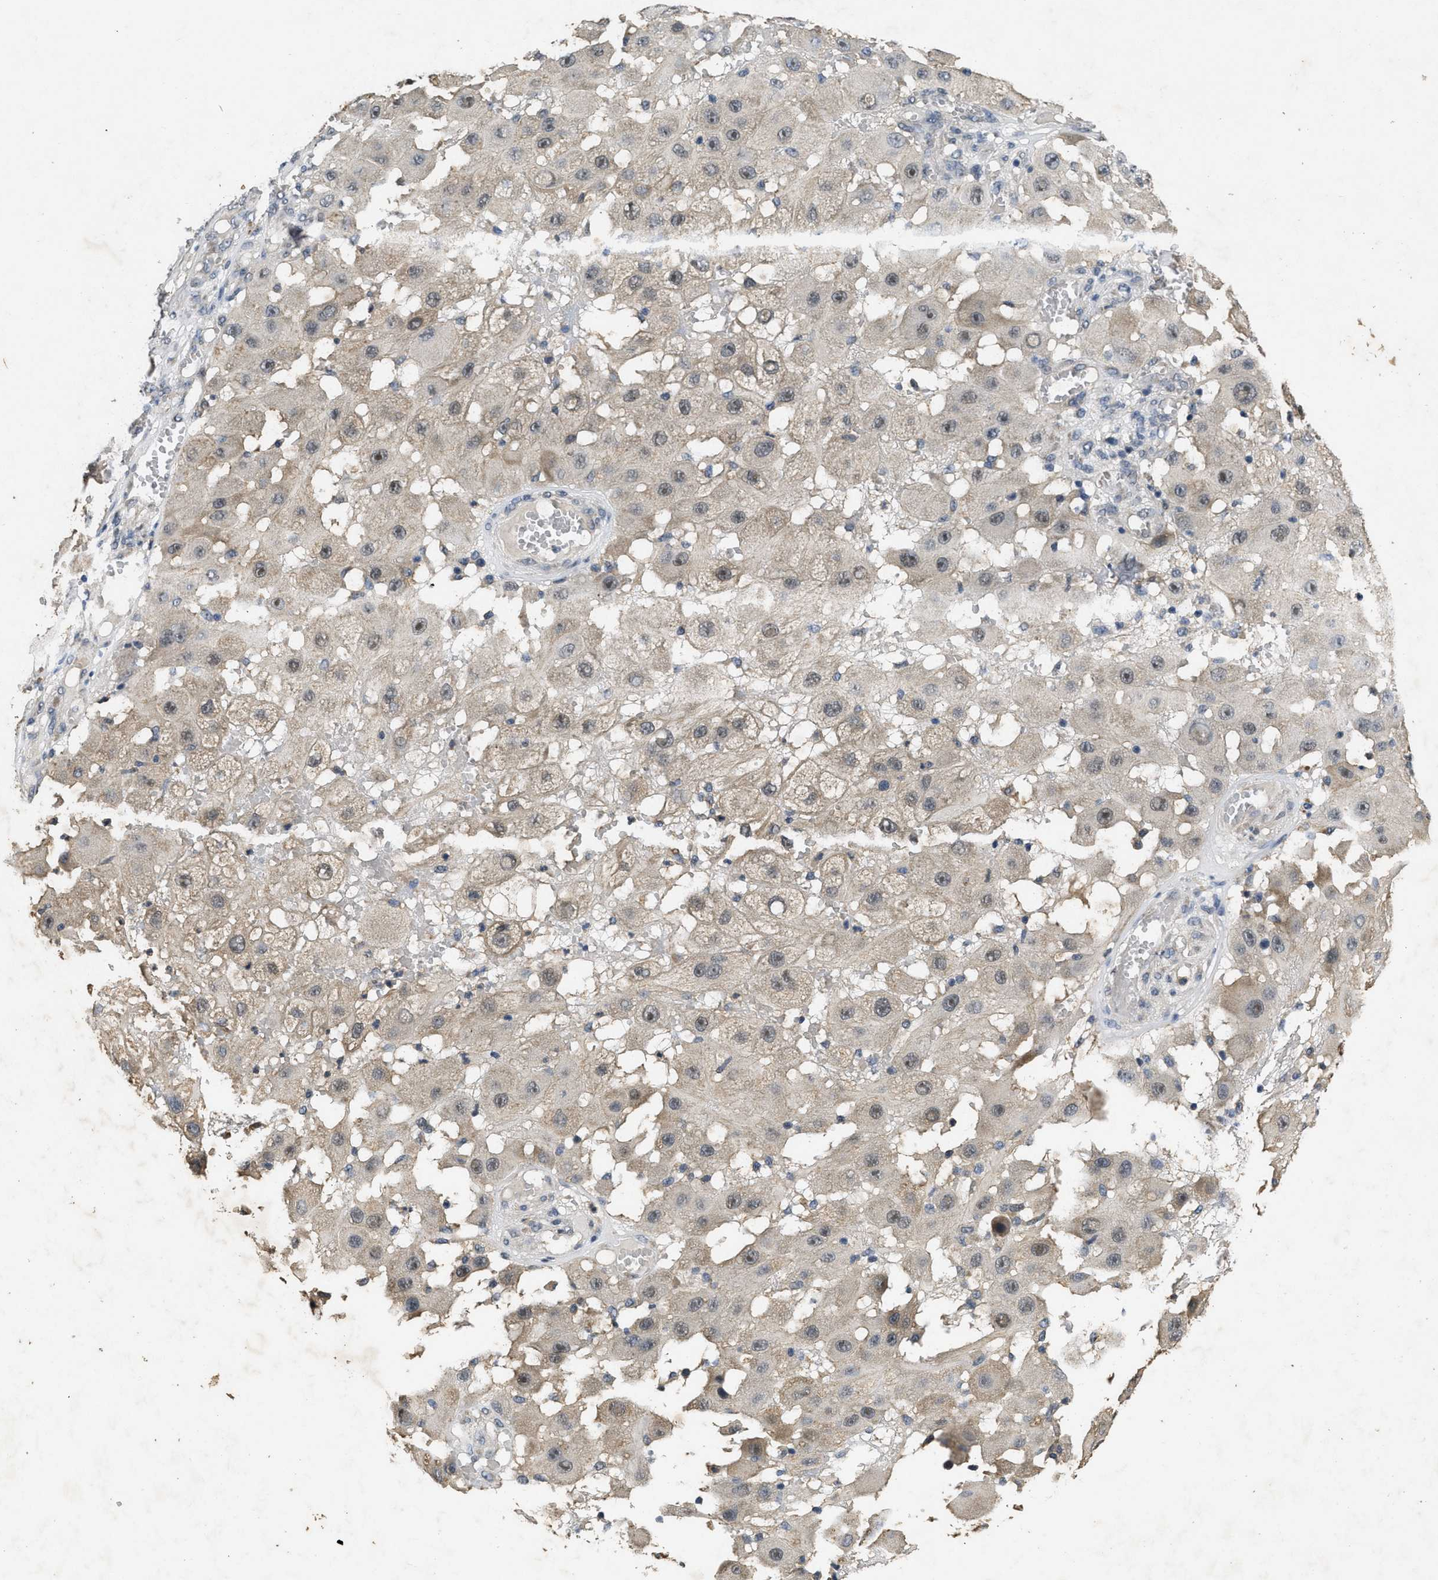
{"staining": {"intensity": "negative", "quantity": "none", "location": "none"}, "tissue": "melanoma", "cell_type": "Tumor cells", "image_type": "cancer", "snomed": [{"axis": "morphology", "description": "Malignant melanoma, NOS"}, {"axis": "topography", "description": "Skin"}], "caption": "Tumor cells show no significant protein positivity in melanoma.", "gene": "PAPOLG", "patient": {"sex": "female", "age": 81}}